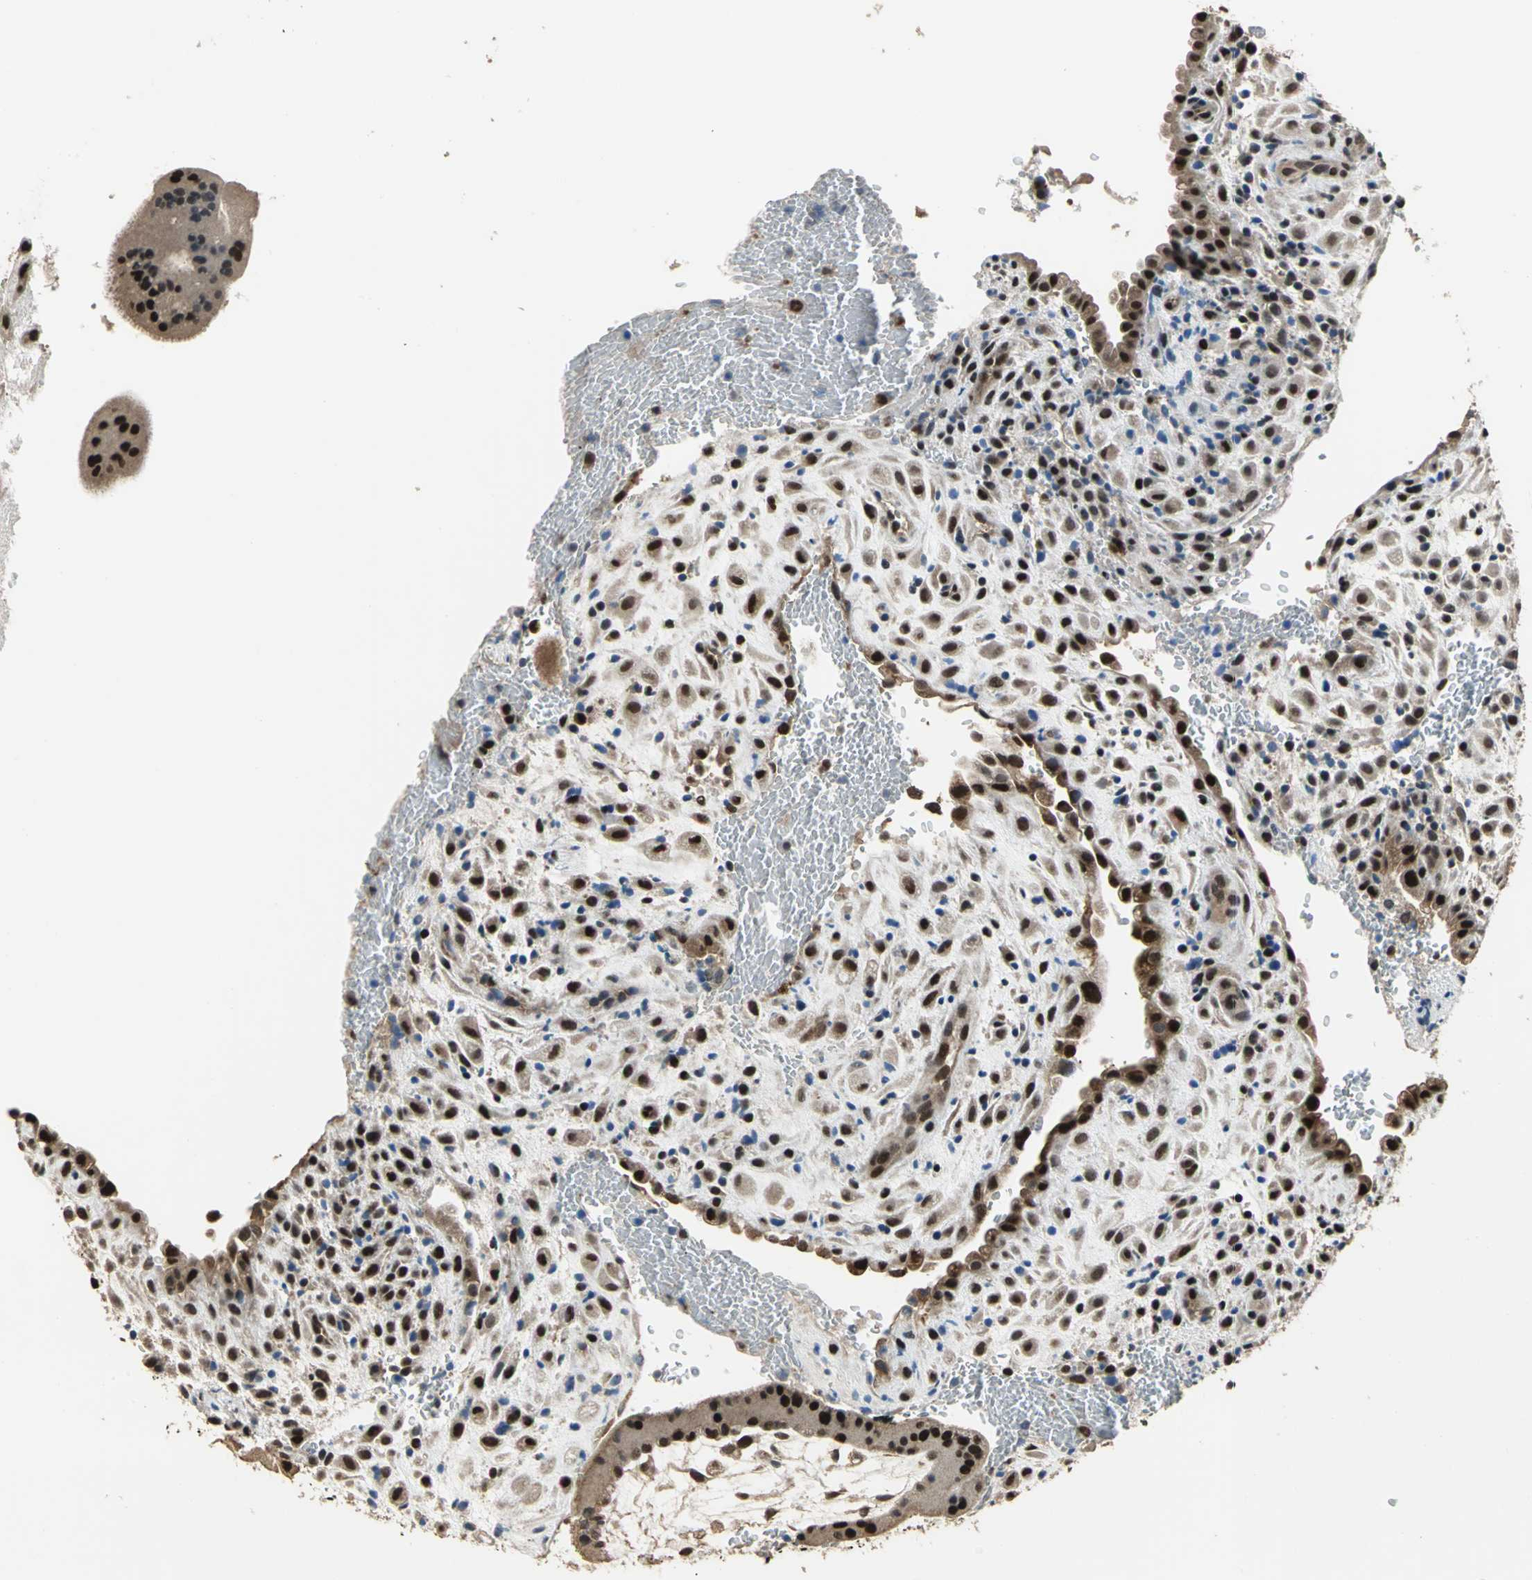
{"staining": {"intensity": "strong", "quantity": ">75%", "location": "nuclear"}, "tissue": "placenta", "cell_type": "Decidual cells", "image_type": "normal", "snomed": [{"axis": "morphology", "description": "Normal tissue, NOS"}, {"axis": "topography", "description": "Placenta"}], "caption": "Immunohistochemical staining of normal human placenta reveals high levels of strong nuclear positivity in about >75% of decidual cells.", "gene": "MIS18BP1", "patient": {"sex": "female", "age": 35}}